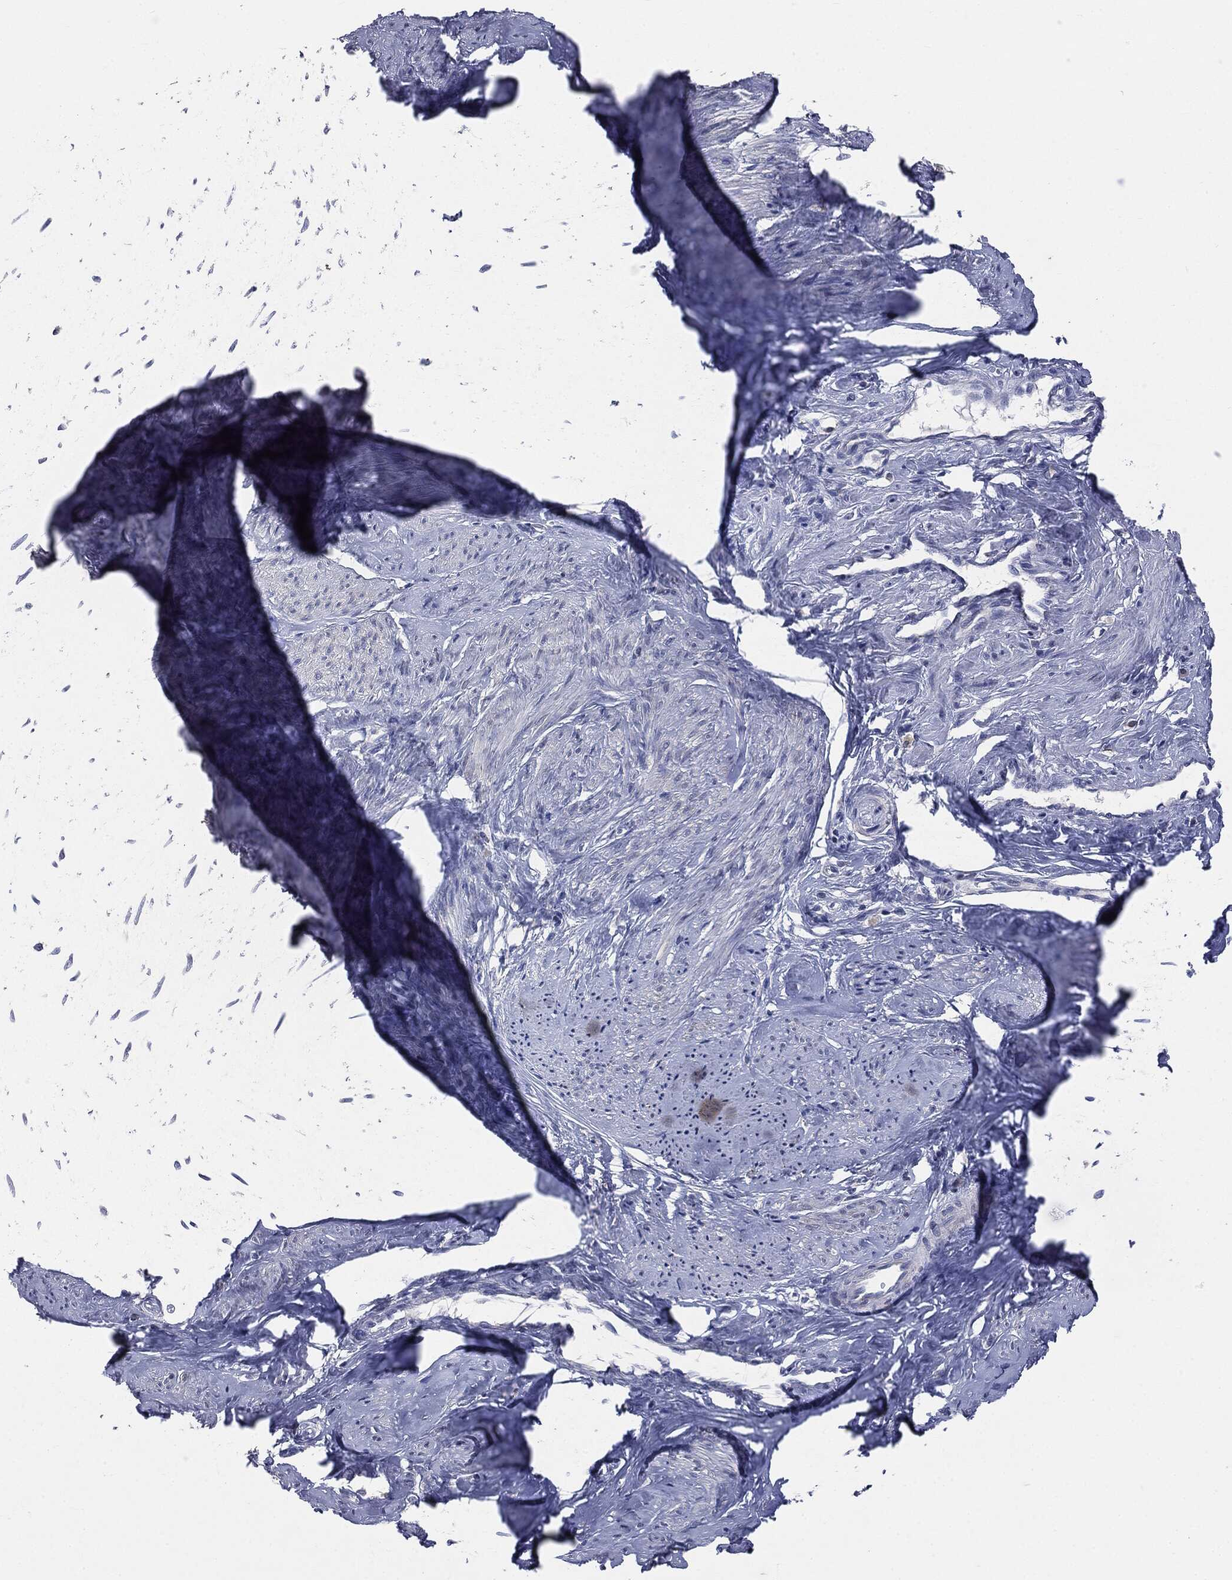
{"staining": {"intensity": "negative", "quantity": "none", "location": "none"}, "tissue": "smooth muscle", "cell_type": "Smooth muscle cells", "image_type": "normal", "snomed": [{"axis": "morphology", "description": "Normal tissue, NOS"}, {"axis": "topography", "description": "Smooth muscle"}], "caption": "The immunohistochemistry (IHC) photomicrograph has no significant staining in smooth muscle cells of smooth muscle.", "gene": "PTGS2", "patient": {"sex": "female", "age": 48}}